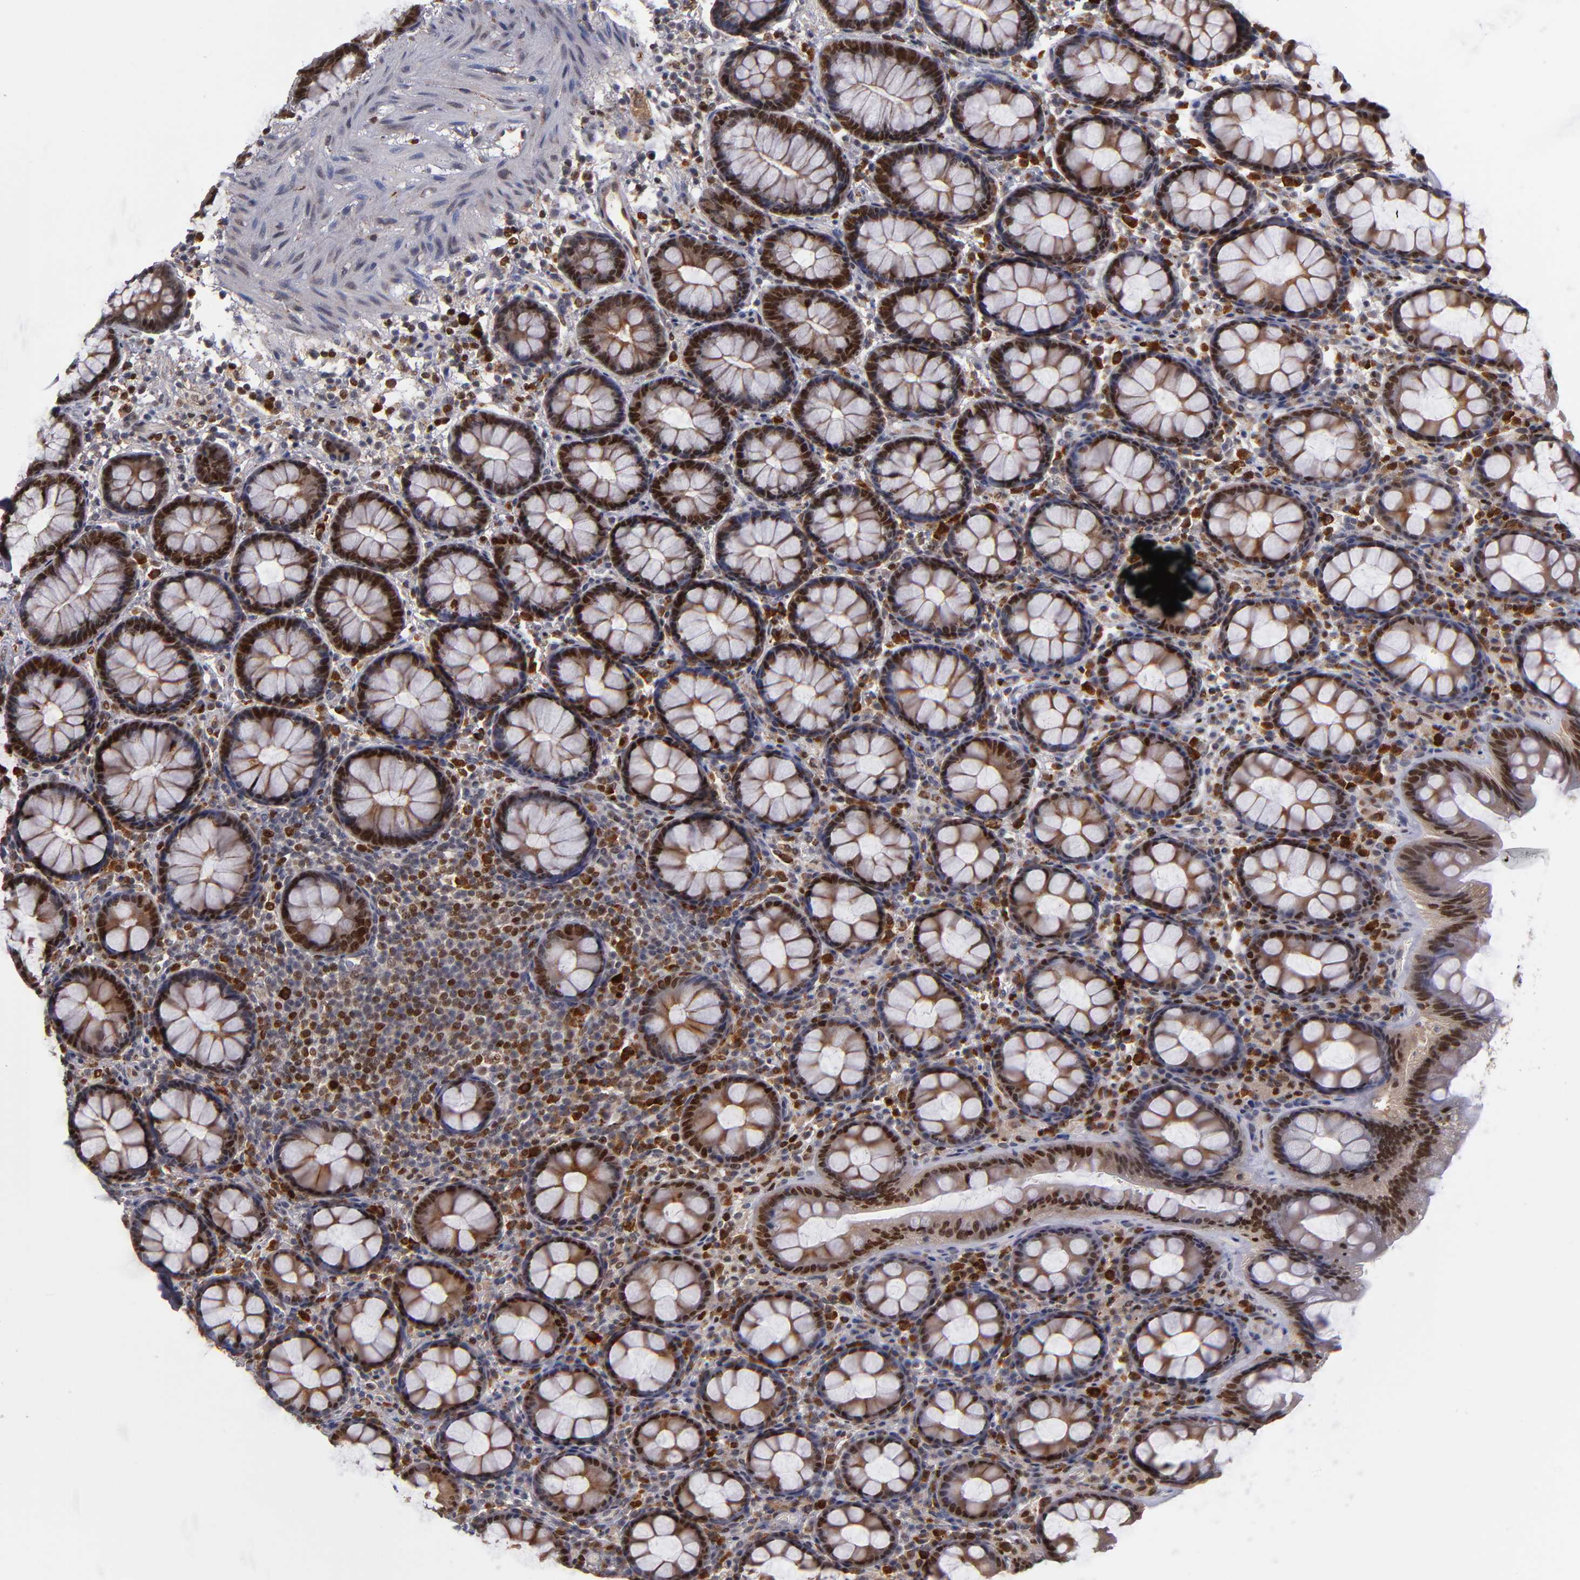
{"staining": {"intensity": "strong", "quantity": ">75%", "location": "nuclear"}, "tissue": "rectum", "cell_type": "Glandular cells", "image_type": "normal", "snomed": [{"axis": "morphology", "description": "Normal tissue, NOS"}, {"axis": "topography", "description": "Rectum"}], "caption": "The image reveals a brown stain indicating the presence of a protein in the nuclear of glandular cells in rectum.", "gene": "KDM6A", "patient": {"sex": "male", "age": 92}}